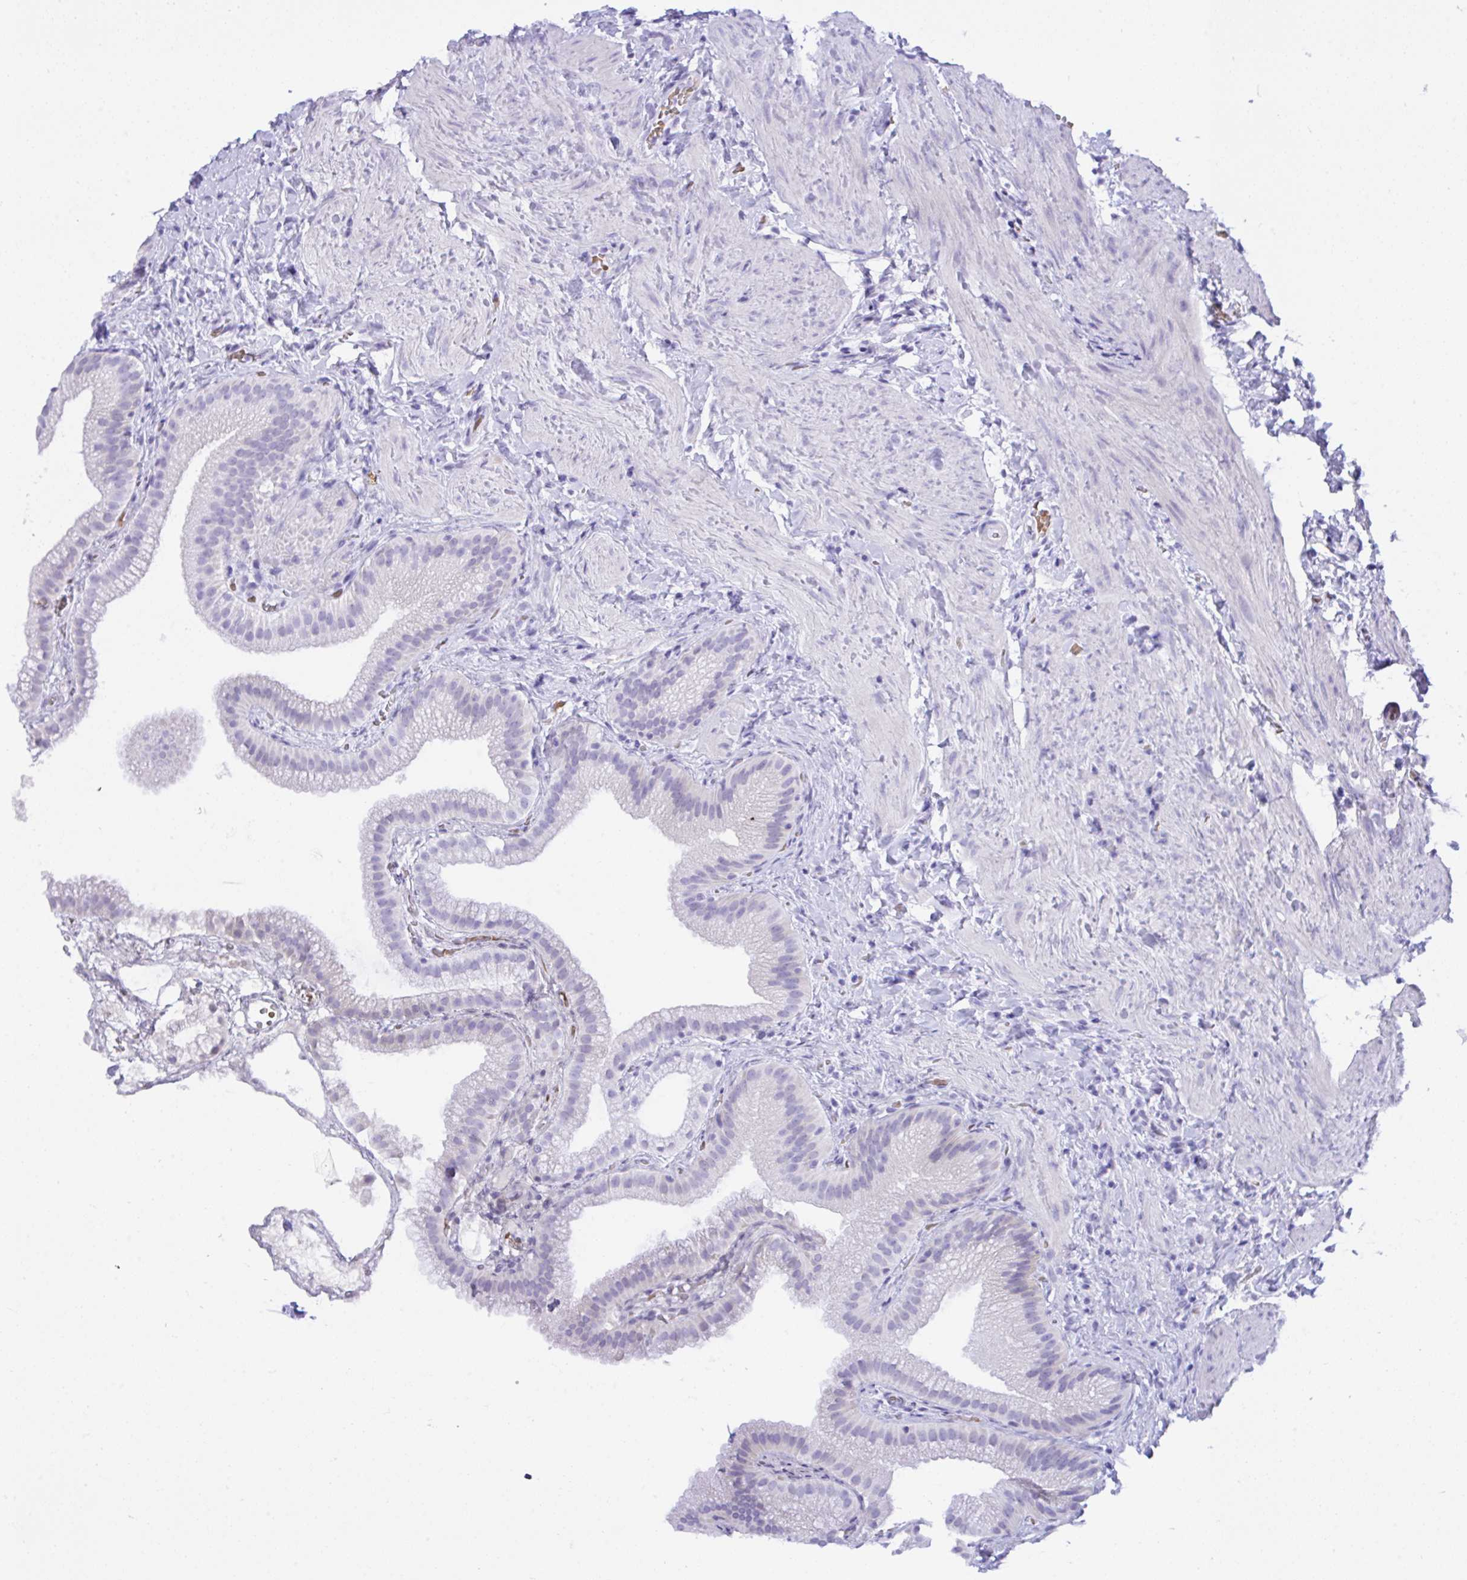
{"staining": {"intensity": "negative", "quantity": "none", "location": "none"}, "tissue": "gallbladder", "cell_type": "Glandular cells", "image_type": "normal", "snomed": [{"axis": "morphology", "description": "Normal tissue, NOS"}, {"axis": "topography", "description": "Gallbladder"}], "caption": "IHC of normal human gallbladder reveals no expression in glandular cells. (DAB IHC, high magnification).", "gene": "SEL1L2", "patient": {"sex": "female", "age": 63}}